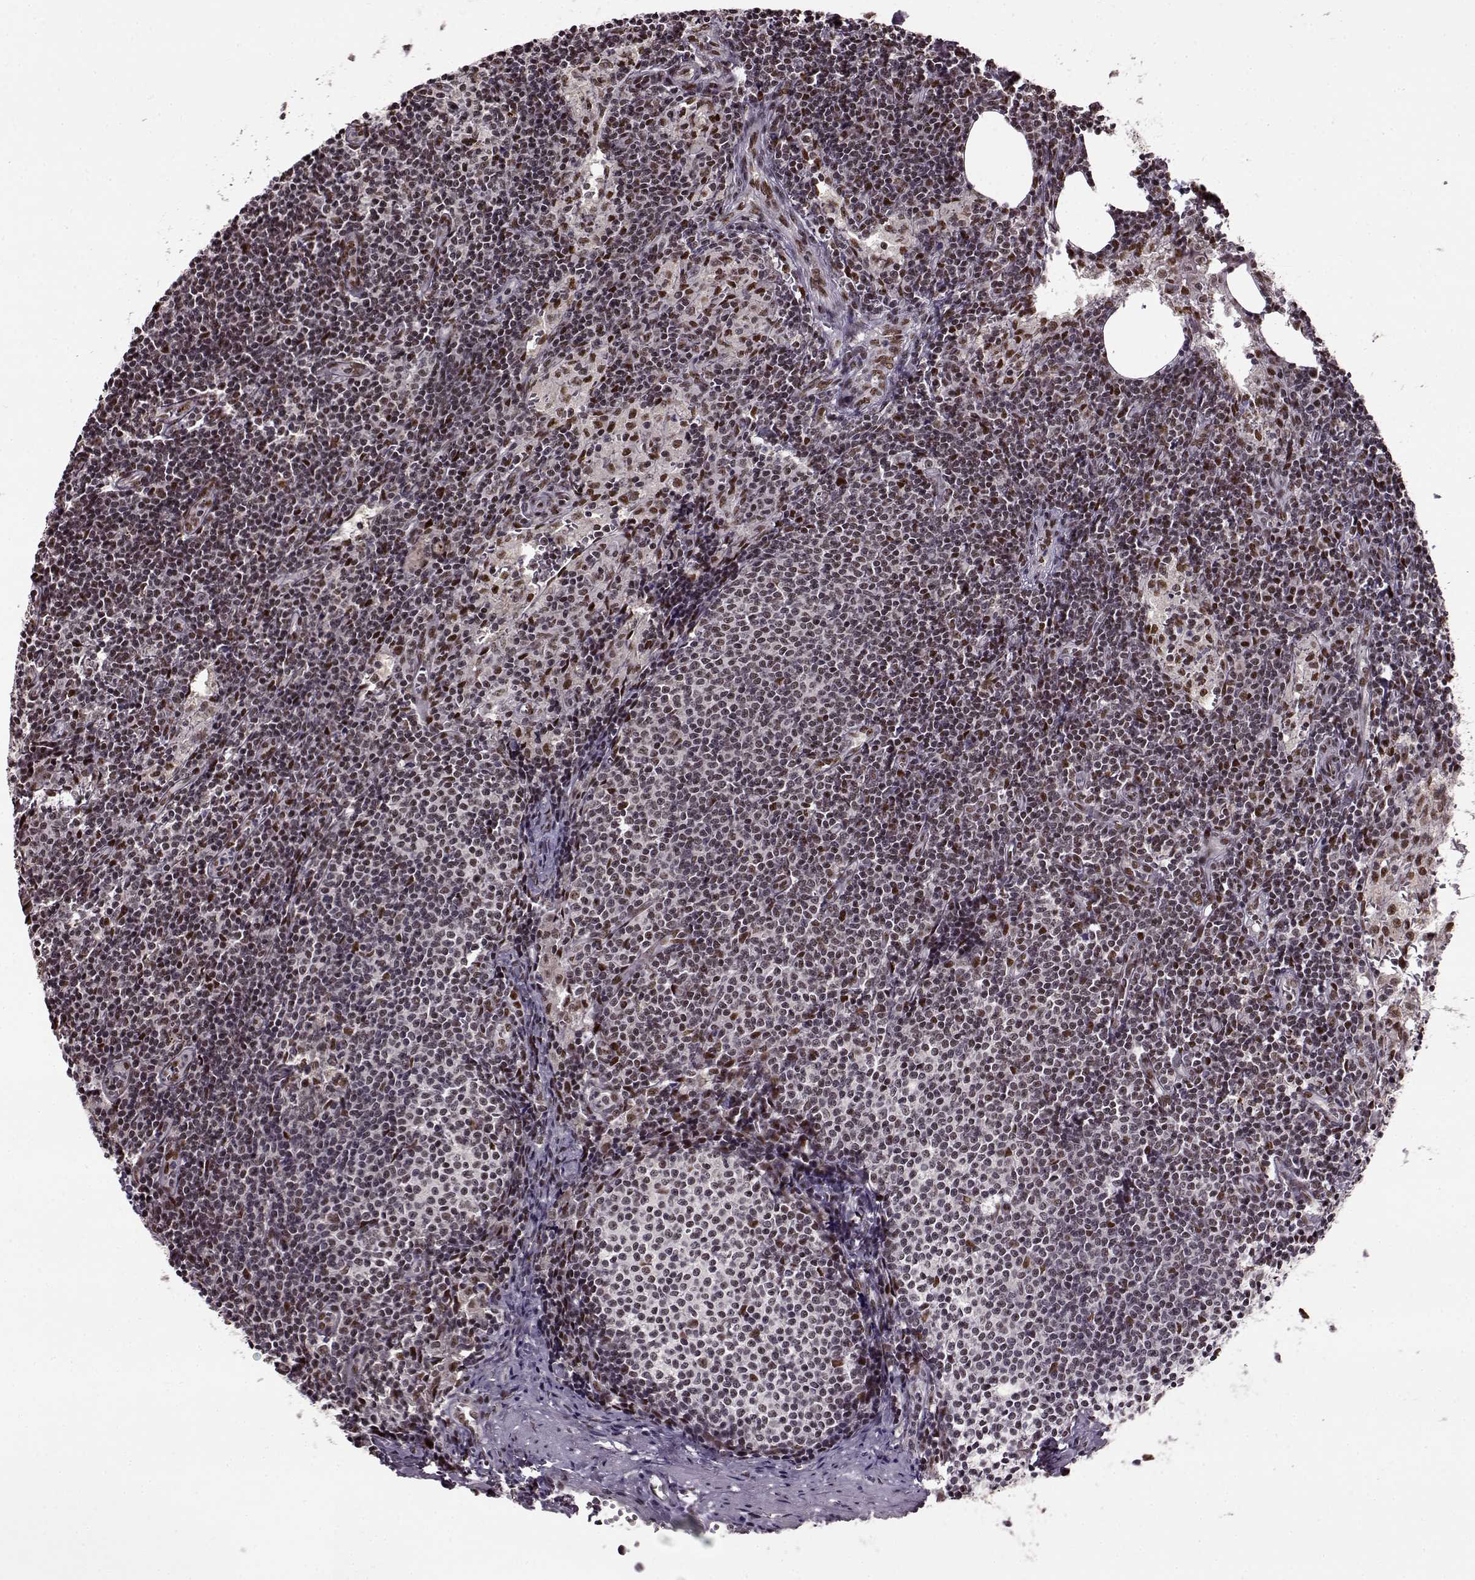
{"staining": {"intensity": "weak", "quantity": ">75%", "location": "nuclear"}, "tissue": "lymph node", "cell_type": "Germinal center cells", "image_type": "normal", "snomed": [{"axis": "morphology", "description": "Normal tissue, NOS"}, {"axis": "topography", "description": "Lymph node"}], "caption": "Immunohistochemistry (DAB (3,3'-diaminobenzidine)) staining of benign human lymph node demonstrates weak nuclear protein staining in about >75% of germinal center cells. The staining was performed using DAB (3,3'-diaminobenzidine) to visualize the protein expression in brown, while the nuclei were stained in blue with hematoxylin (Magnification: 20x).", "gene": "FTO", "patient": {"sex": "female", "age": 50}}